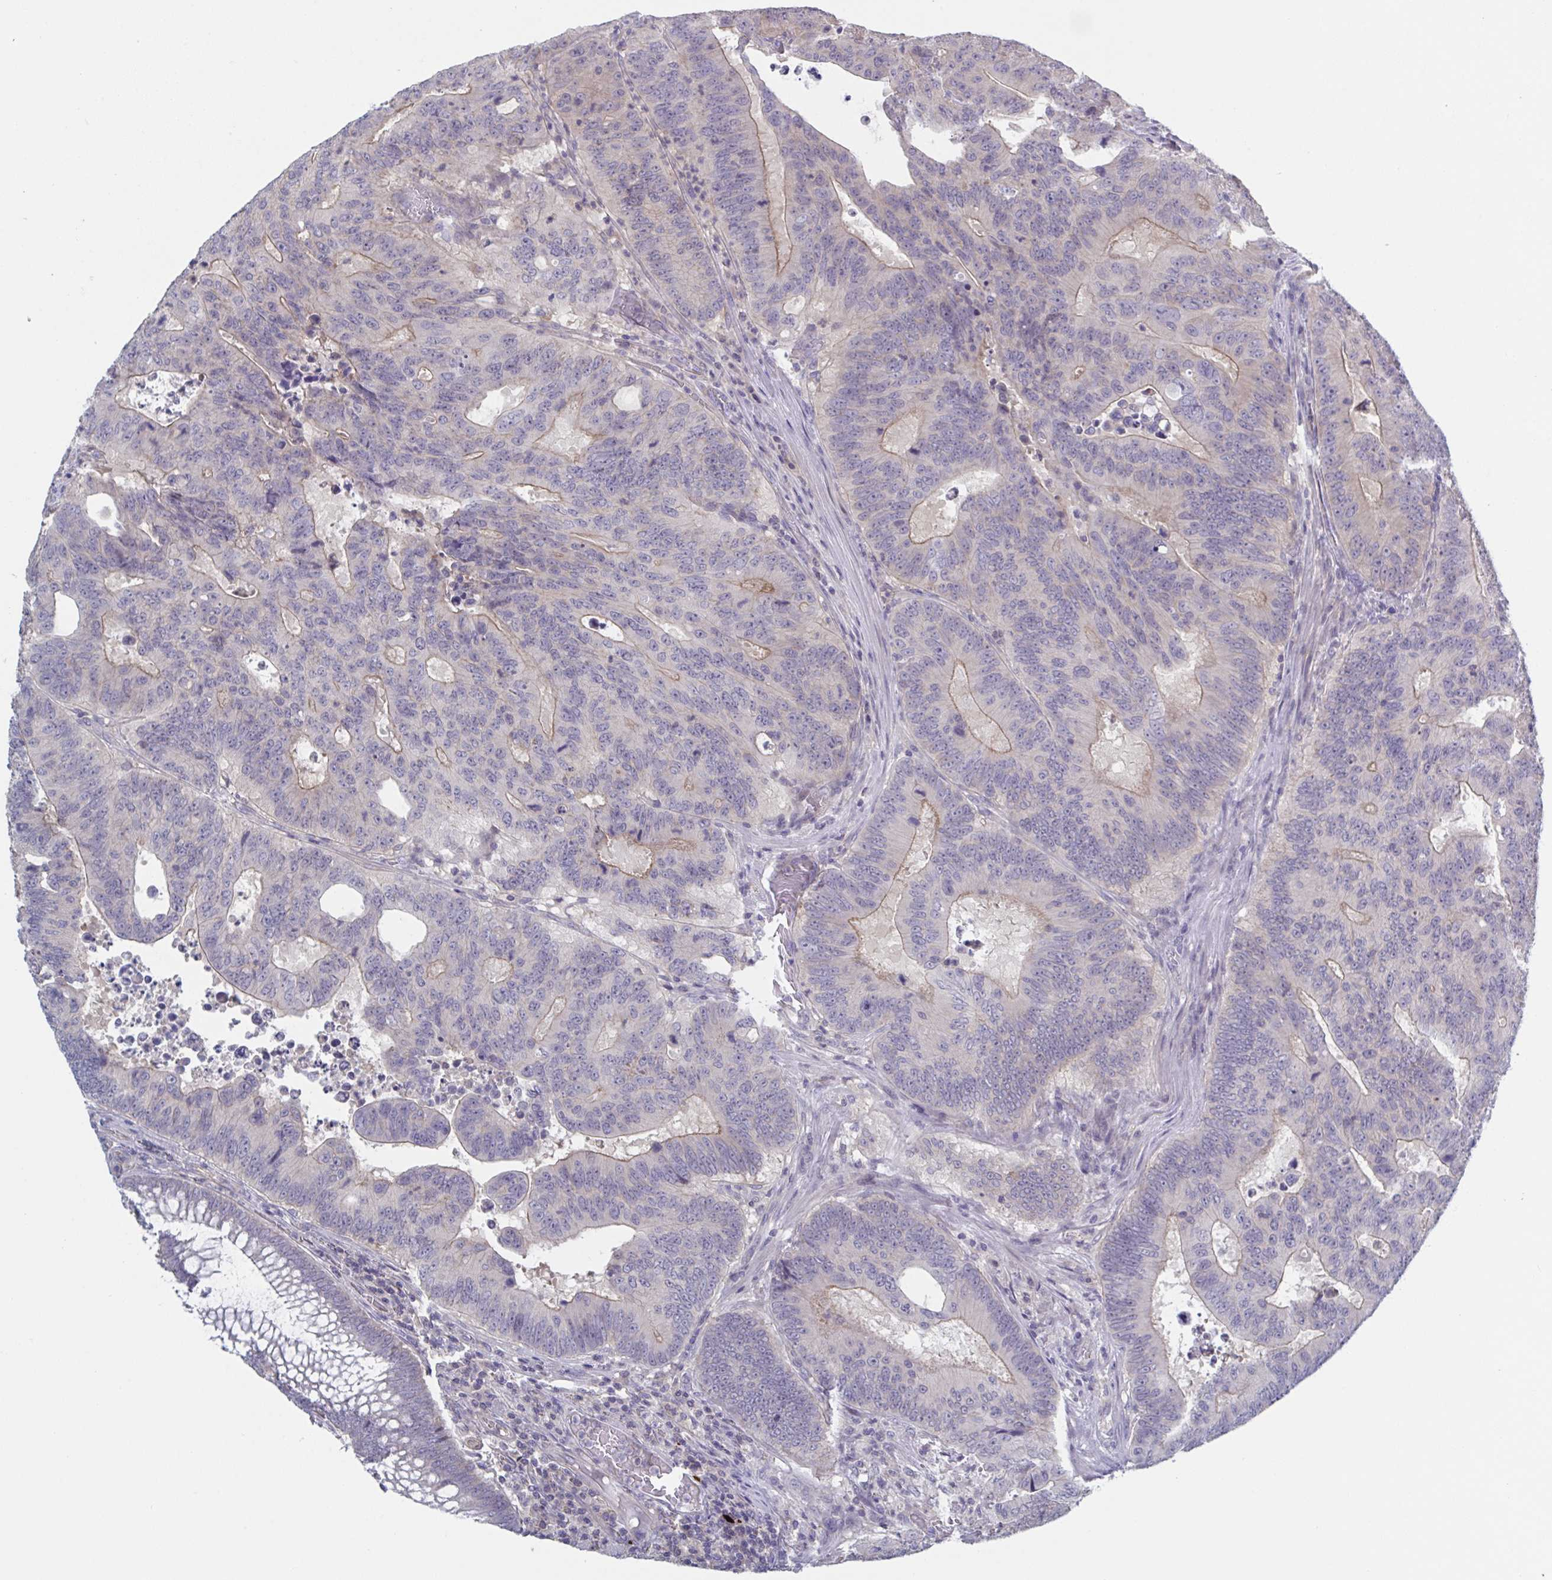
{"staining": {"intensity": "moderate", "quantity": "<25%", "location": "cytoplasmic/membranous"}, "tissue": "colorectal cancer", "cell_type": "Tumor cells", "image_type": "cancer", "snomed": [{"axis": "morphology", "description": "Adenocarcinoma, NOS"}, {"axis": "topography", "description": "Colon"}], "caption": "This is a photomicrograph of immunohistochemistry (IHC) staining of adenocarcinoma (colorectal), which shows moderate positivity in the cytoplasmic/membranous of tumor cells.", "gene": "STK26", "patient": {"sex": "male", "age": 62}}